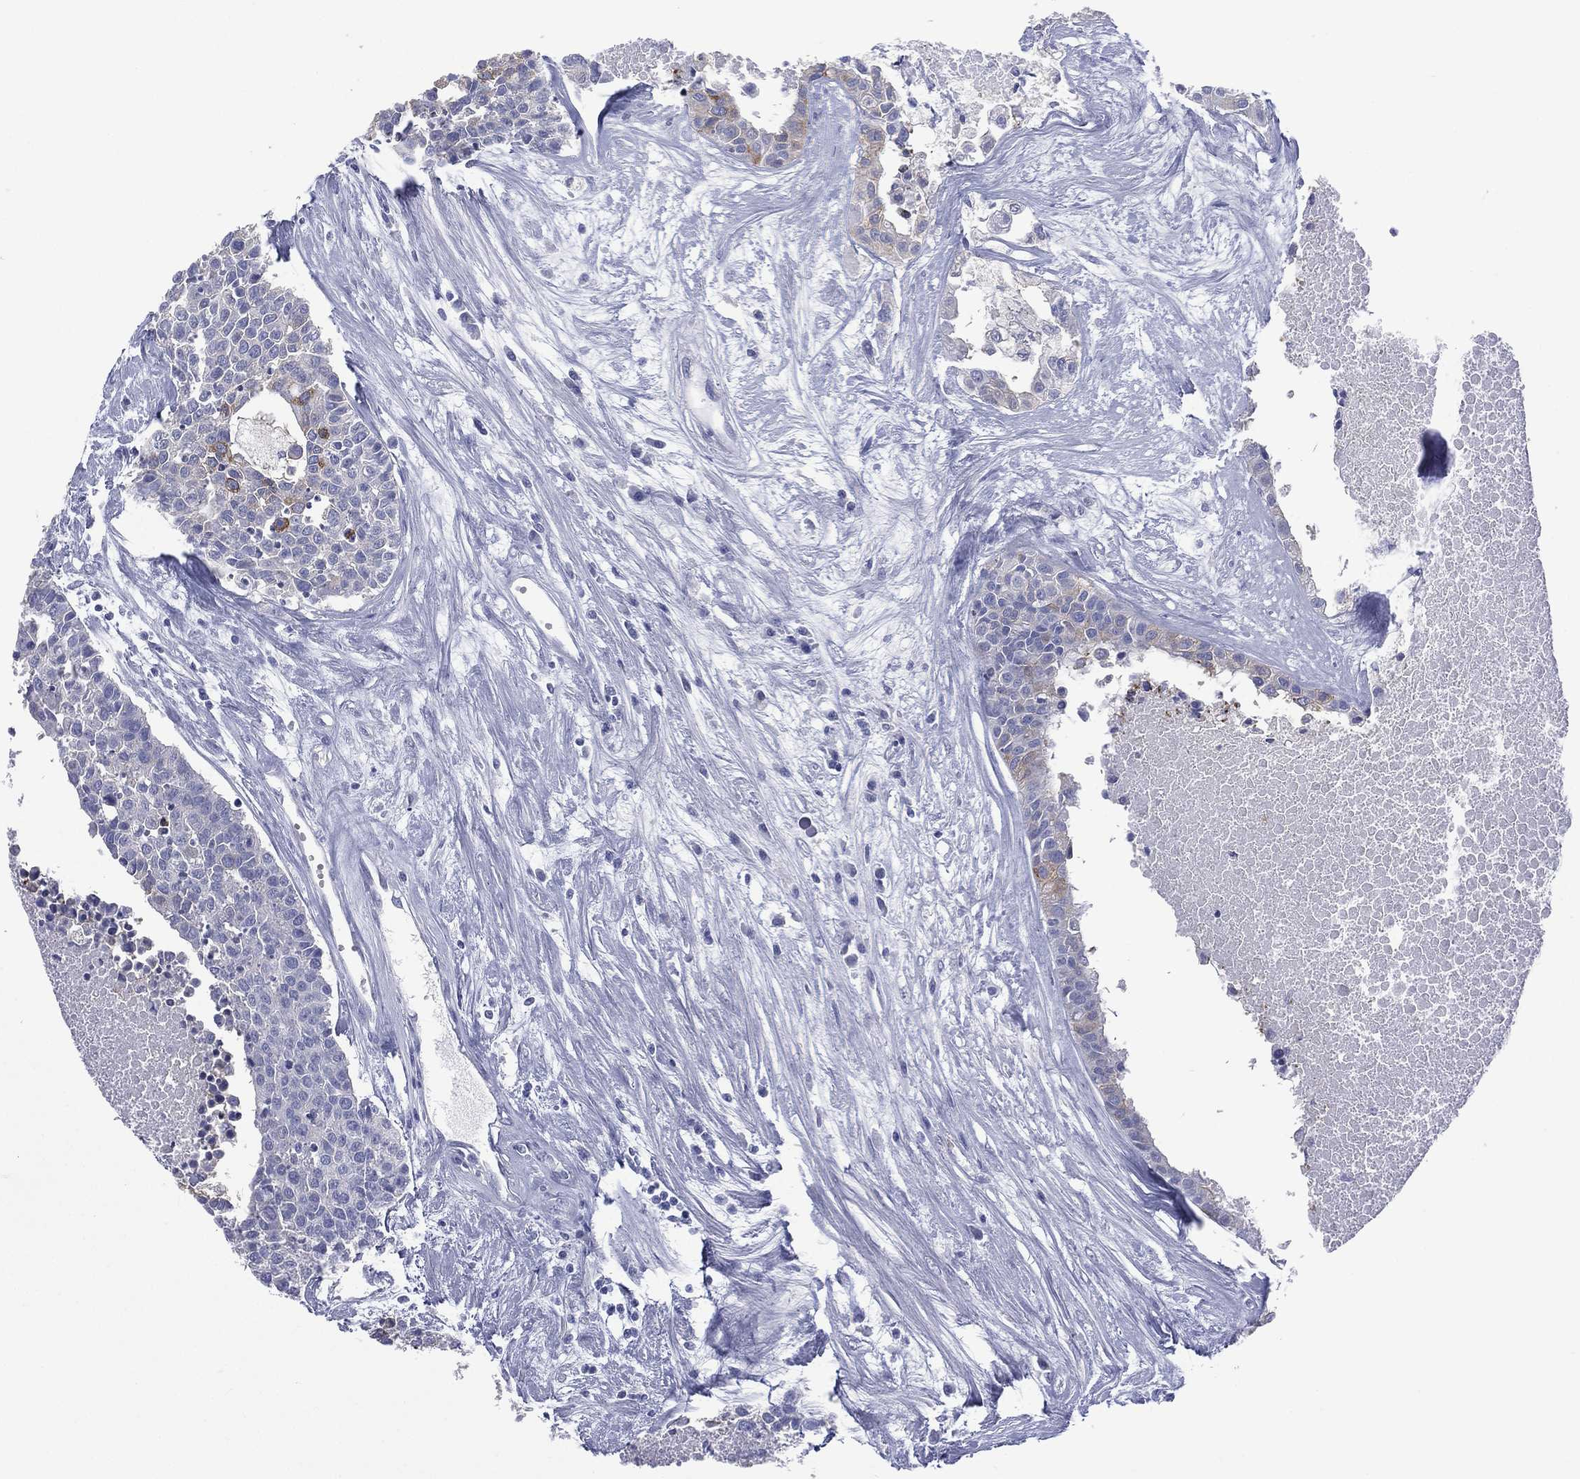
{"staining": {"intensity": "moderate", "quantity": "<25%", "location": "cytoplasmic/membranous"}, "tissue": "carcinoid", "cell_type": "Tumor cells", "image_type": "cancer", "snomed": [{"axis": "morphology", "description": "Carcinoid, malignant, NOS"}, {"axis": "topography", "description": "Colon"}], "caption": "Carcinoid stained with a brown dye shows moderate cytoplasmic/membranous positive positivity in approximately <25% of tumor cells.", "gene": "CES2", "patient": {"sex": "male", "age": 81}}